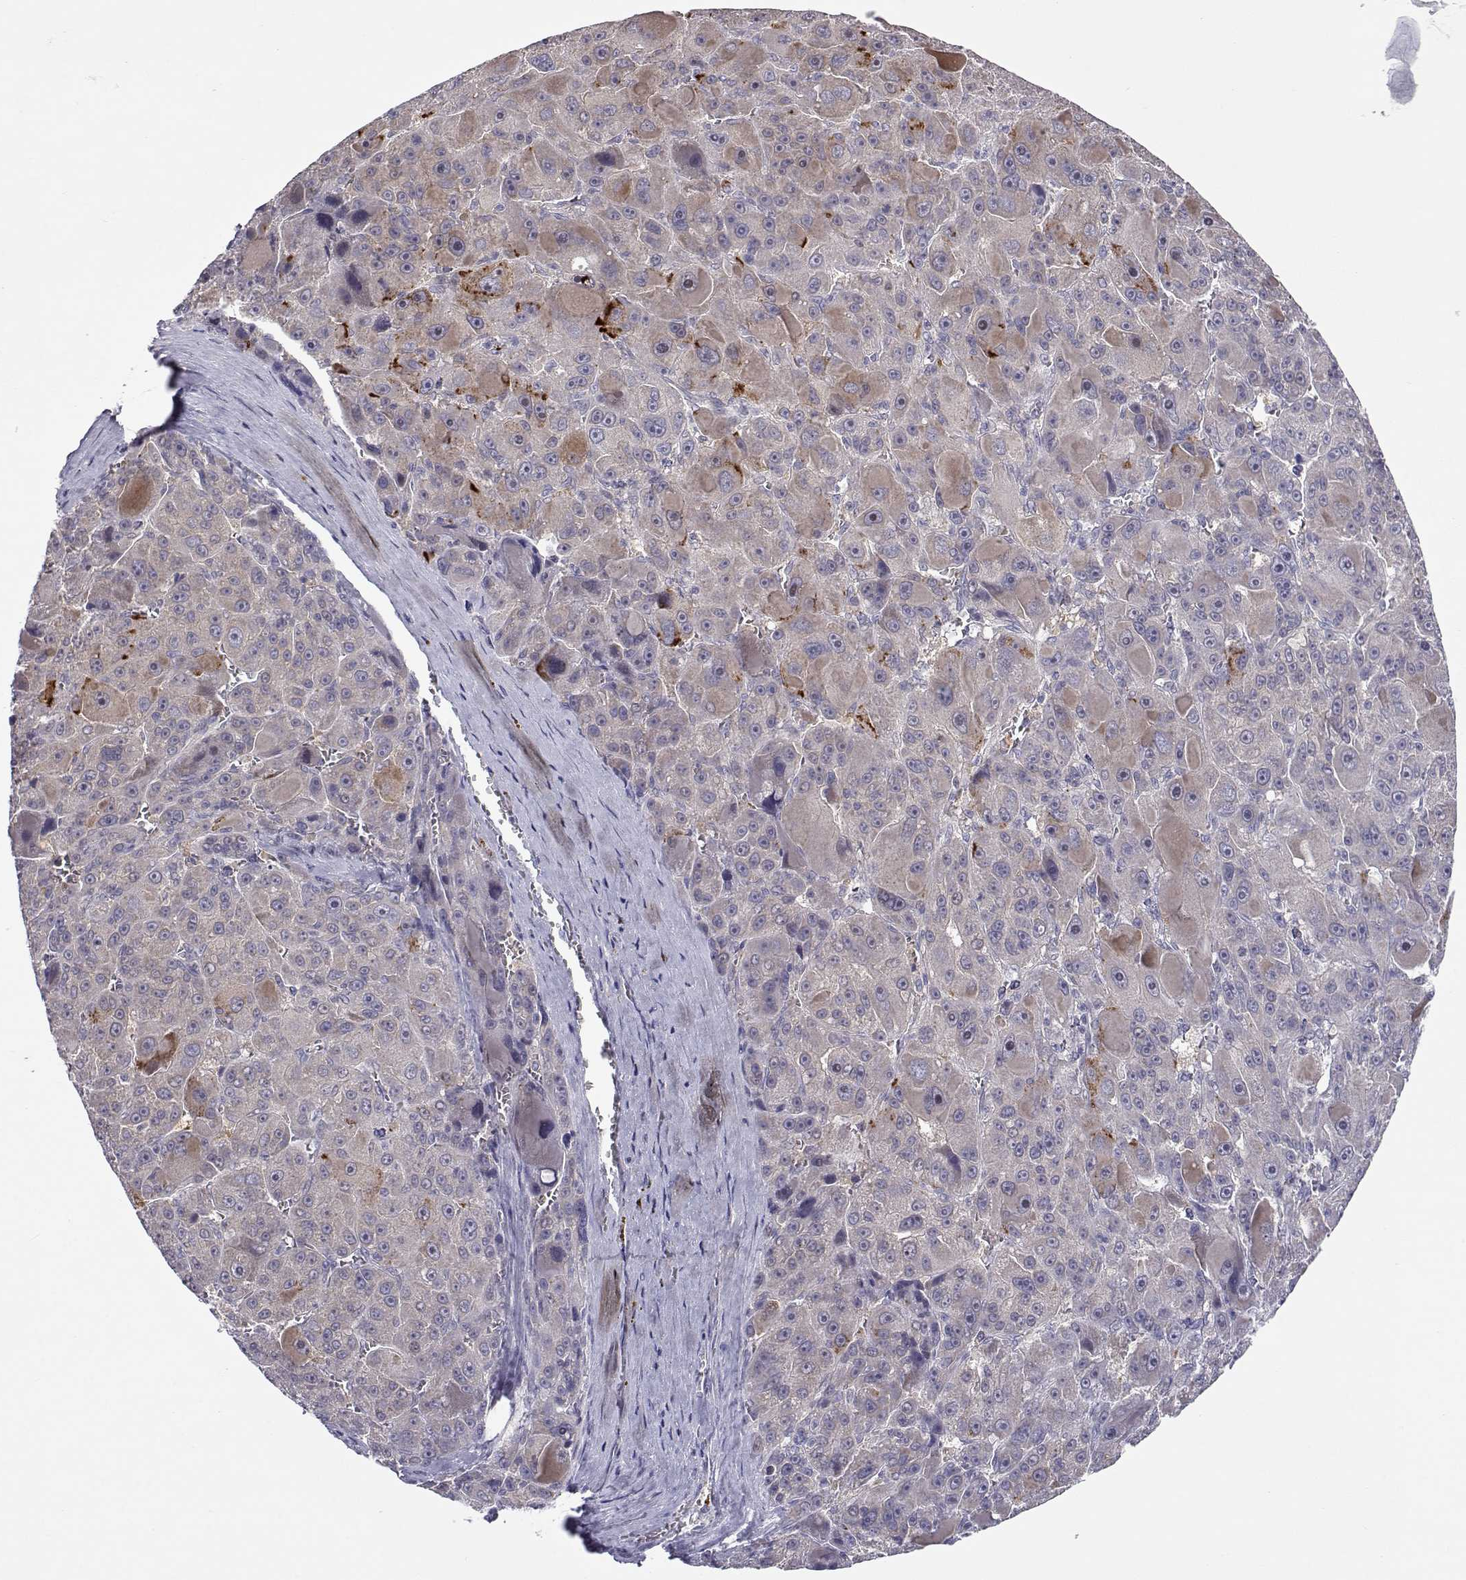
{"staining": {"intensity": "strong", "quantity": "<25%", "location": "cytoplasmic/membranous"}, "tissue": "liver cancer", "cell_type": "Tumor cells", "image_type": "cancer", "snomed": [{"axis": "morphology", "description": "Carcinoma, Hepatocellular, NOS"}, {"axis": "topography", "description": "Liver"}], "caption": "The photomicrograph shows a brown stain indicating the presence of a protein in the cytoplasmic/membranous of tumor cells in liver cancer (hepatocellular carcinoma).", "gene": "NPVF", "patient": {"sex": "male", "age": 76}}